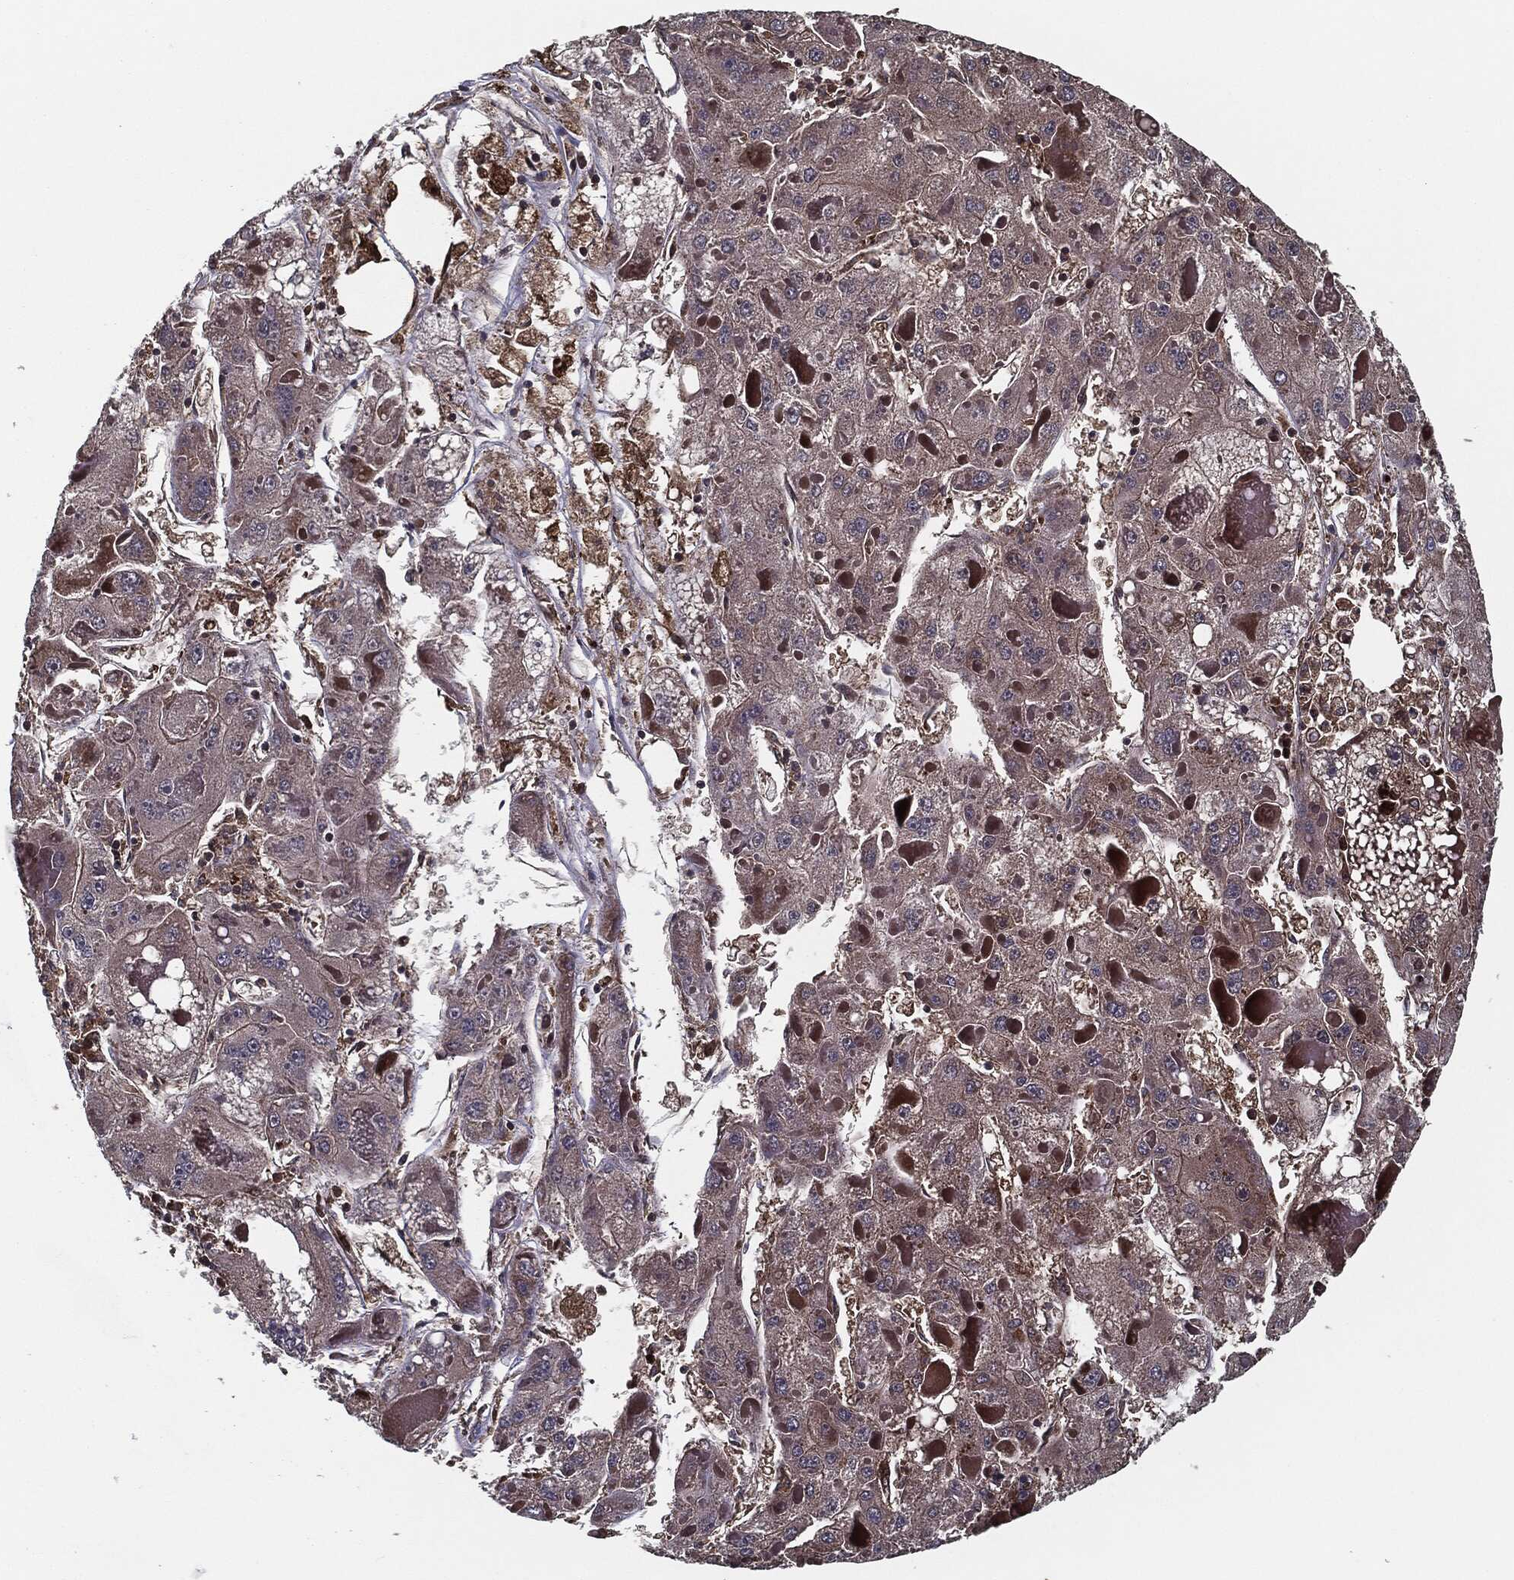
{"staining": {"intensity": "weak", "quantity": "25%-75%", "location": "cytoplasmic/membranous"}, "tissue": "liver cancer", "cell_type": "Tumor cells", "image_type": "cancer", "snomed": [{"axis": "morphology", "description": "Carcinoma, Hepatocellular, NOS"}, {"axis": "topography", "description": "Liver"}], "caption": "Immunohistochemical staining of human hepatocellular carcinoma (liver) reveals low levels of weak cytoplasmic/membranous protein staining in approximately 25%-75% of tumor cells.", "gene": "RAP1GDS1", "patient": {"sex": "female", "age": 73}}